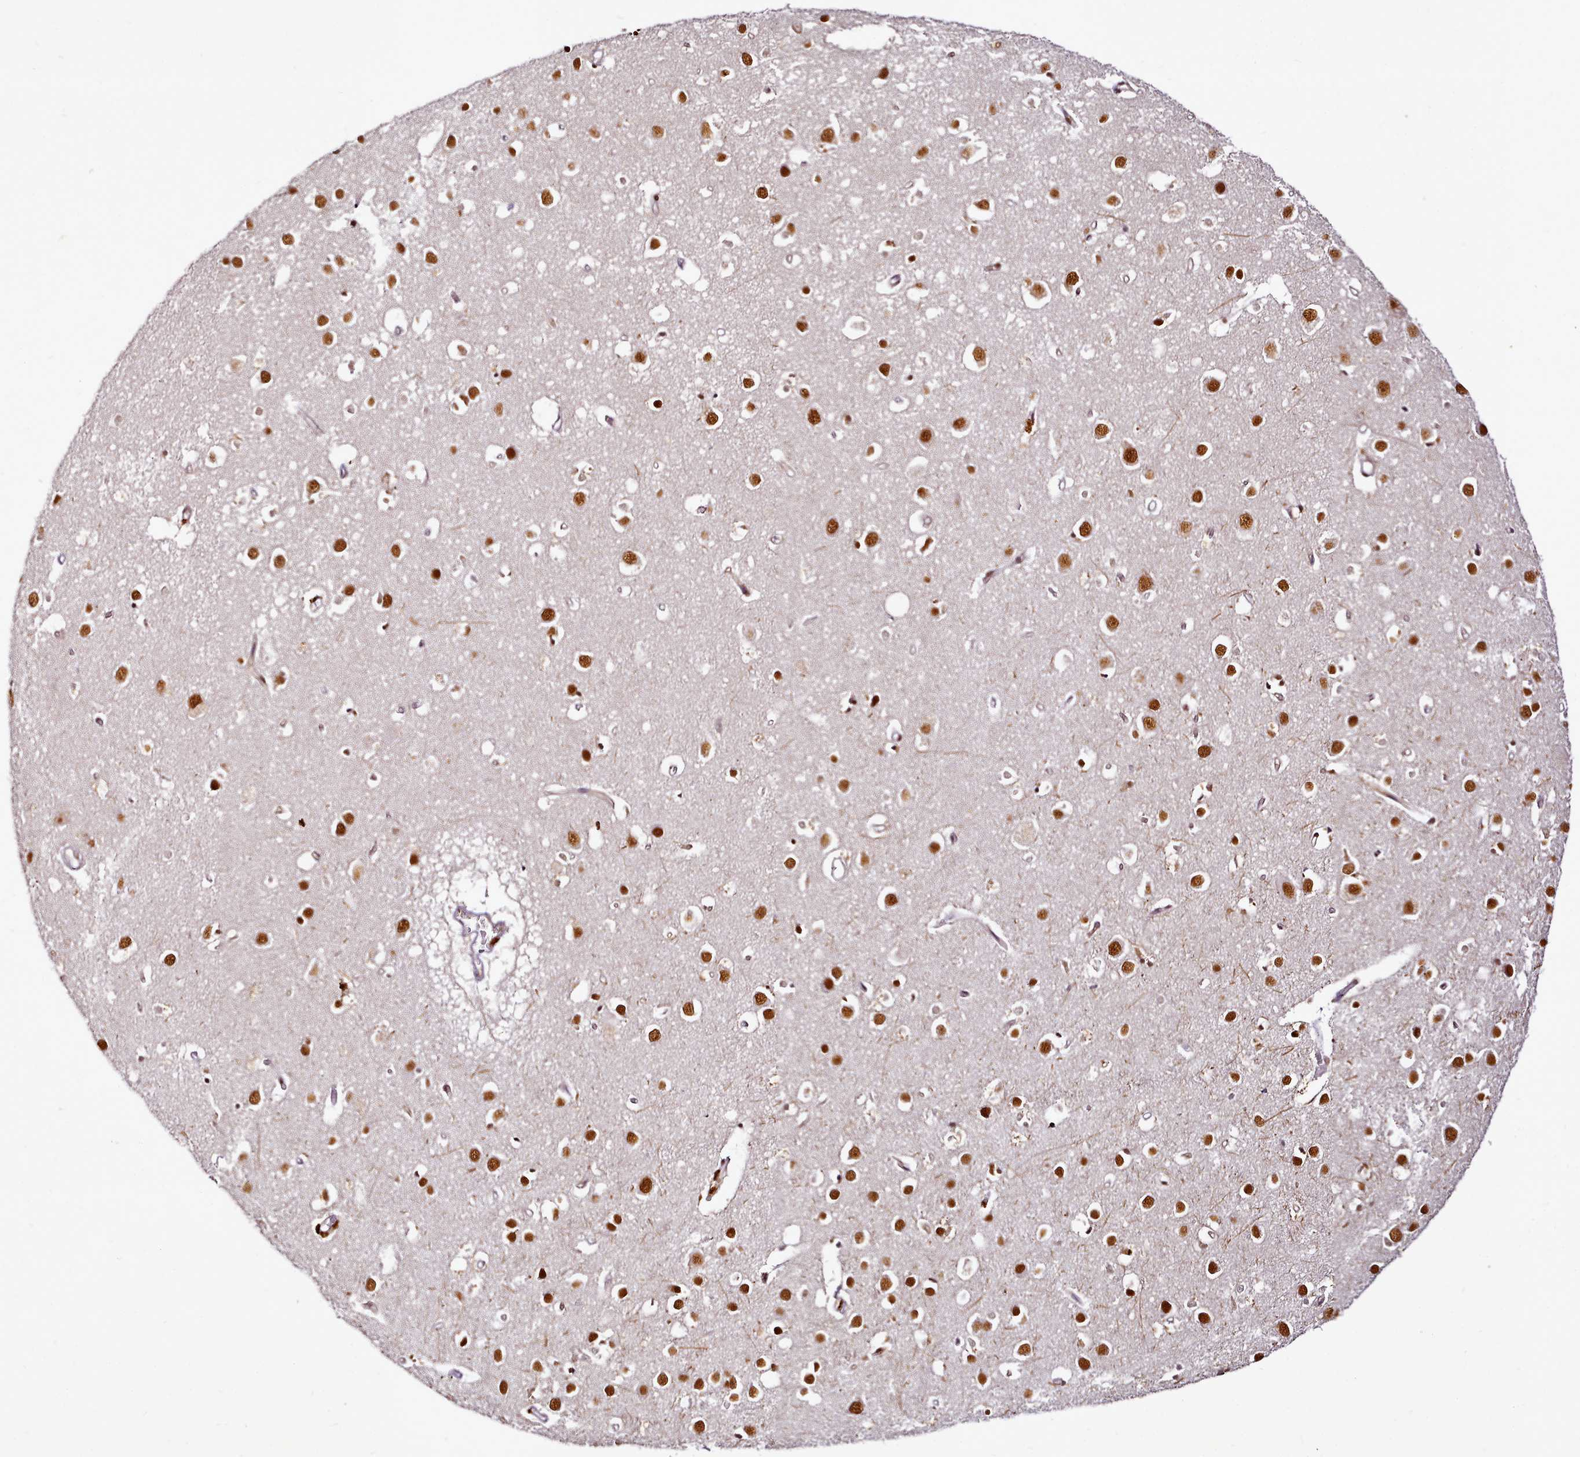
{"staining": {"intensity": "moderate", "quantity": ">75%", "location": "nuclear"}, "tissue": "cerebral cortex", "cell_type": "Endothelial cells", "image_type": "normal", "snomed": [{"axis": "morphology", "description": "Normal tissue, NOS"}, {"axis": "topography", "description": "Cerebral cortex"}], "caption": "Immunohistochemical staining of unremarkable human cerebral cortex reveals medium levels of moderate nuclear expression in about >75% of endothelial cells. (Brightfield microscopy of DAB IHC at high magnification).", "gene": "SYT15B", "patient": {"sex": "female", "age": 64}}